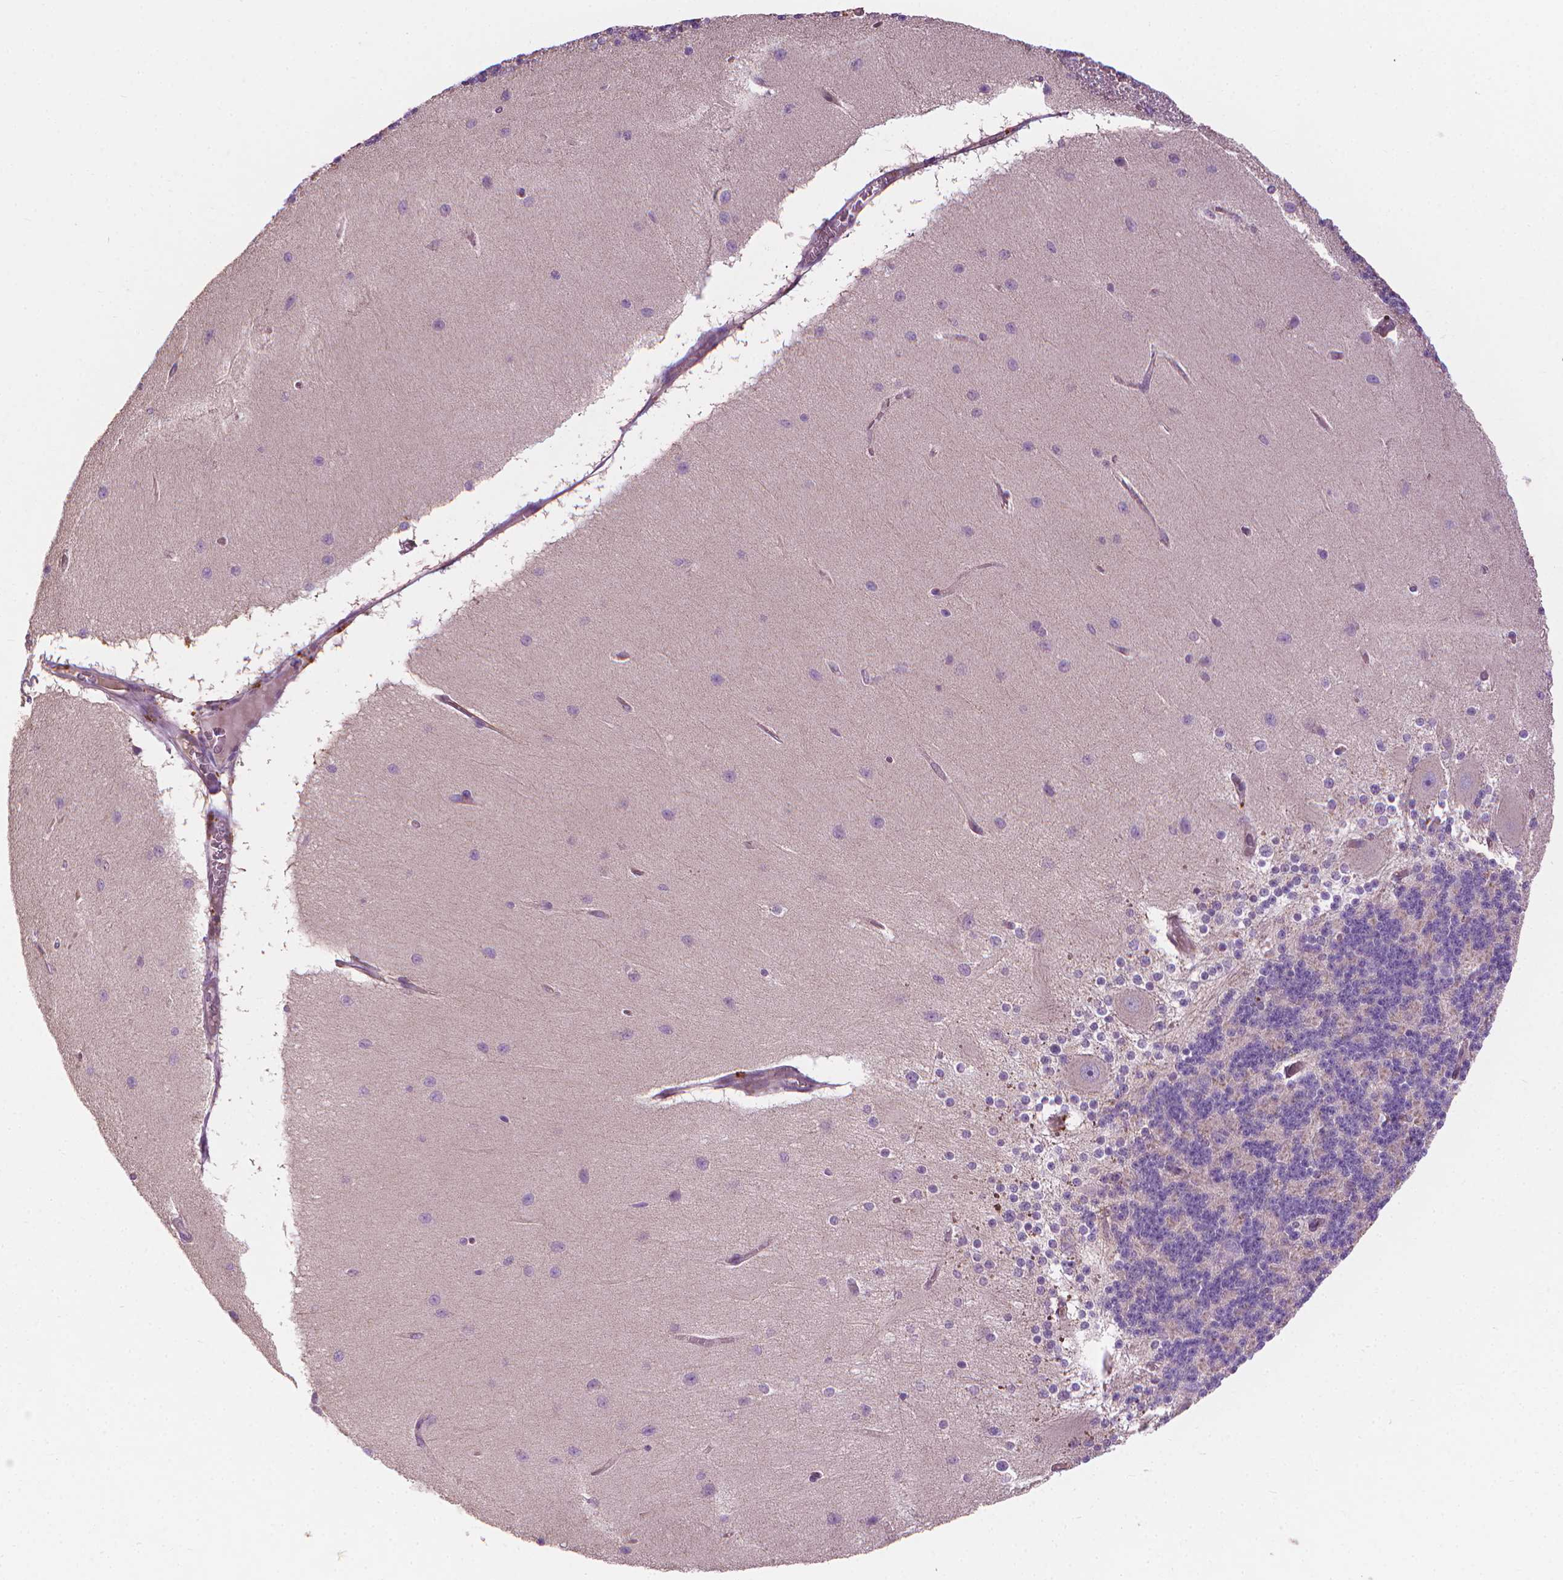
{"staining": {"intensity": "negative", "quantity": "none", "location": "none"}, "tissue": "cerebellum", "cell_type": "Cells in granular layer", "image_type": "normal", "snomed": [{"axis": "morphology", "description": "Normal tissue, NOS"}, {"axis": "topography", "description": "Cerebellum"}], "caption": "Immunohistochemistry image of benign cerebellum: cerebellum stained with DAB (3,3'-diaminobenzidine) reveals no significant protein staining in cells in granular layer. (DAB (3,3'-diaminobenzidine) immunohistochemistry (IHC) with hematoxylin counter stain).", "gene": "RIIAD1", "patient": {"sex": "female", "age": 54}}